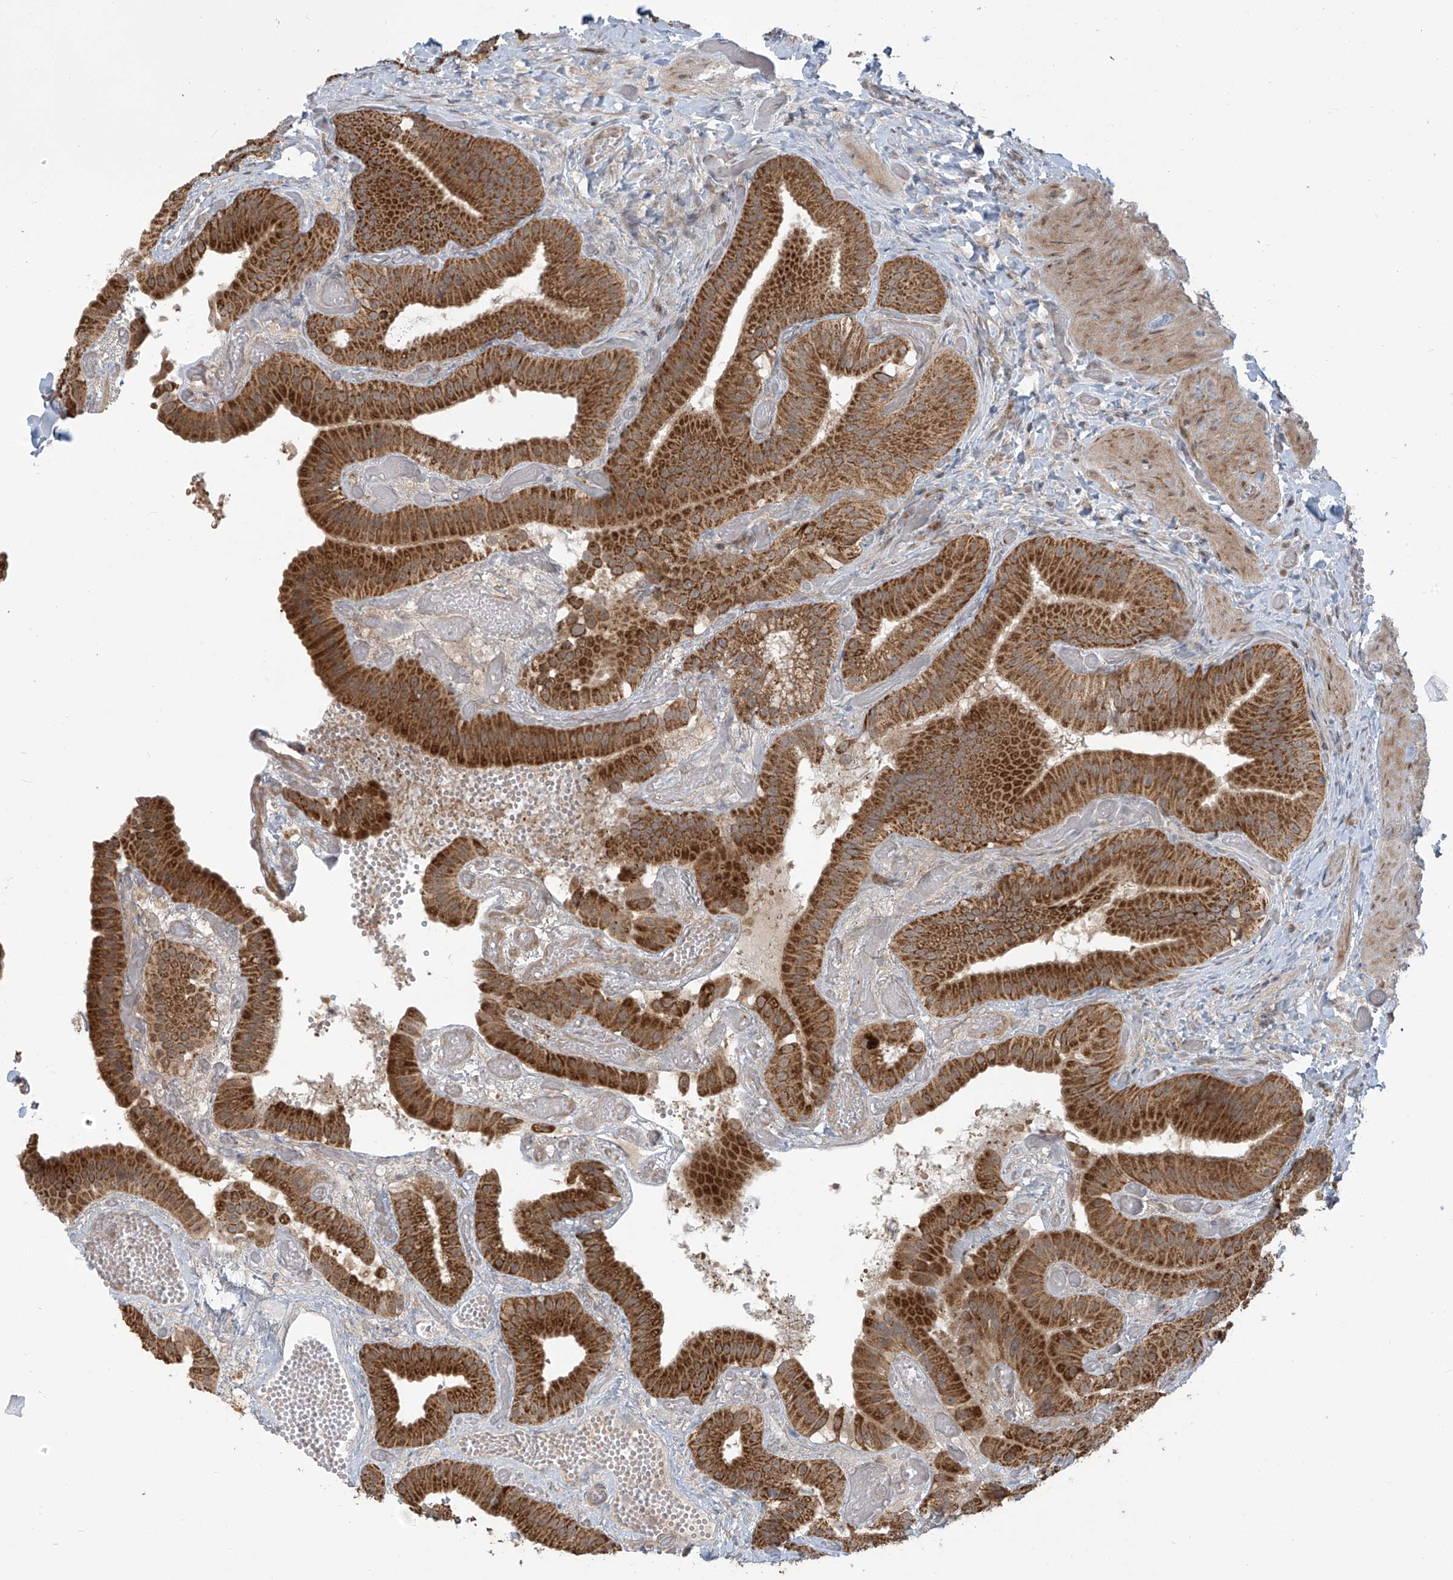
{"staining": {"intensity": "strong", "quantity": ">75%", "location": "cytoplasmic/membranous"}, "tissue": "gallbladder", "cell_type": "Glandular cells", "image_type": "normal", "snomed": [{"axis": "morphology", "description": "Normal tissue, NOS"}, {"axis": "topography", "description": "Gallbladder"}], "caption": "A micrograph of human gallbladder stained for a protein displays strong cytoplasmic/membranous brown staining in glandular cells. (Brightfield microscopy of DAB IHC at high magnification).", "gene": "KATNIP", "patient": {"sex": "female", "age": 64}}